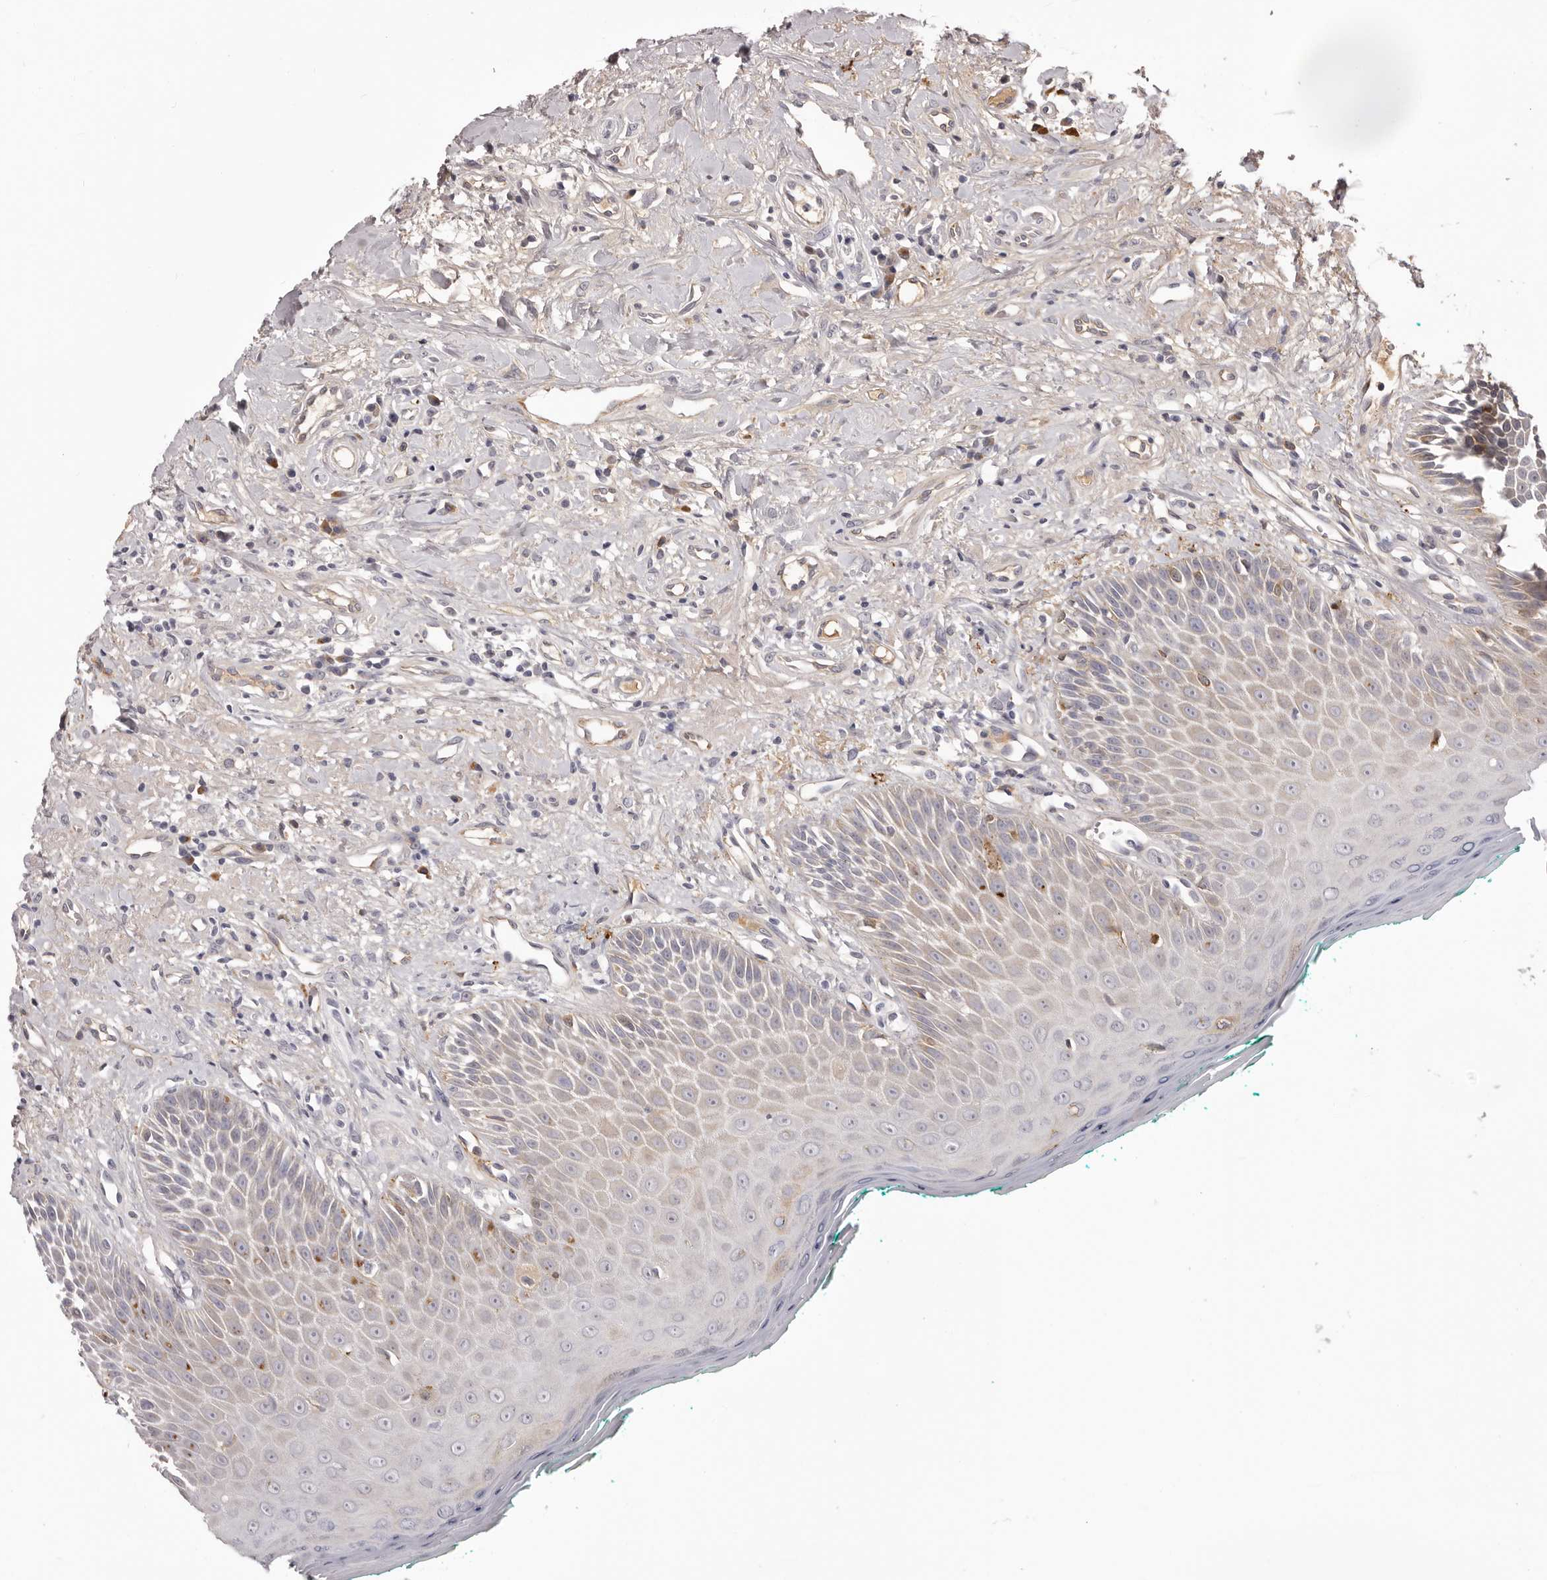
{"staining": {"intensity": "moderate", "quantity": "<25%", "location": "cytoplasmic/membranous"}, "tissue": "oral mucosa", "cell_type": "Squamous epithelial cells", "image_type": "normal", "snomed": [{"axis": "morphology", "description": "Normal tissue, NOS"}, {"axis": "topography", "description": "Oral tissue"}], "caption": "The micrograph shows immunohistochemical staining of unremarkable oral mucosa. There is moderate cytoplasmic/membranous expression is present in about <25% of squamous epithelial cells.", "gene": "OTUD3", "patient": {"sex": "female", "age": 70}}